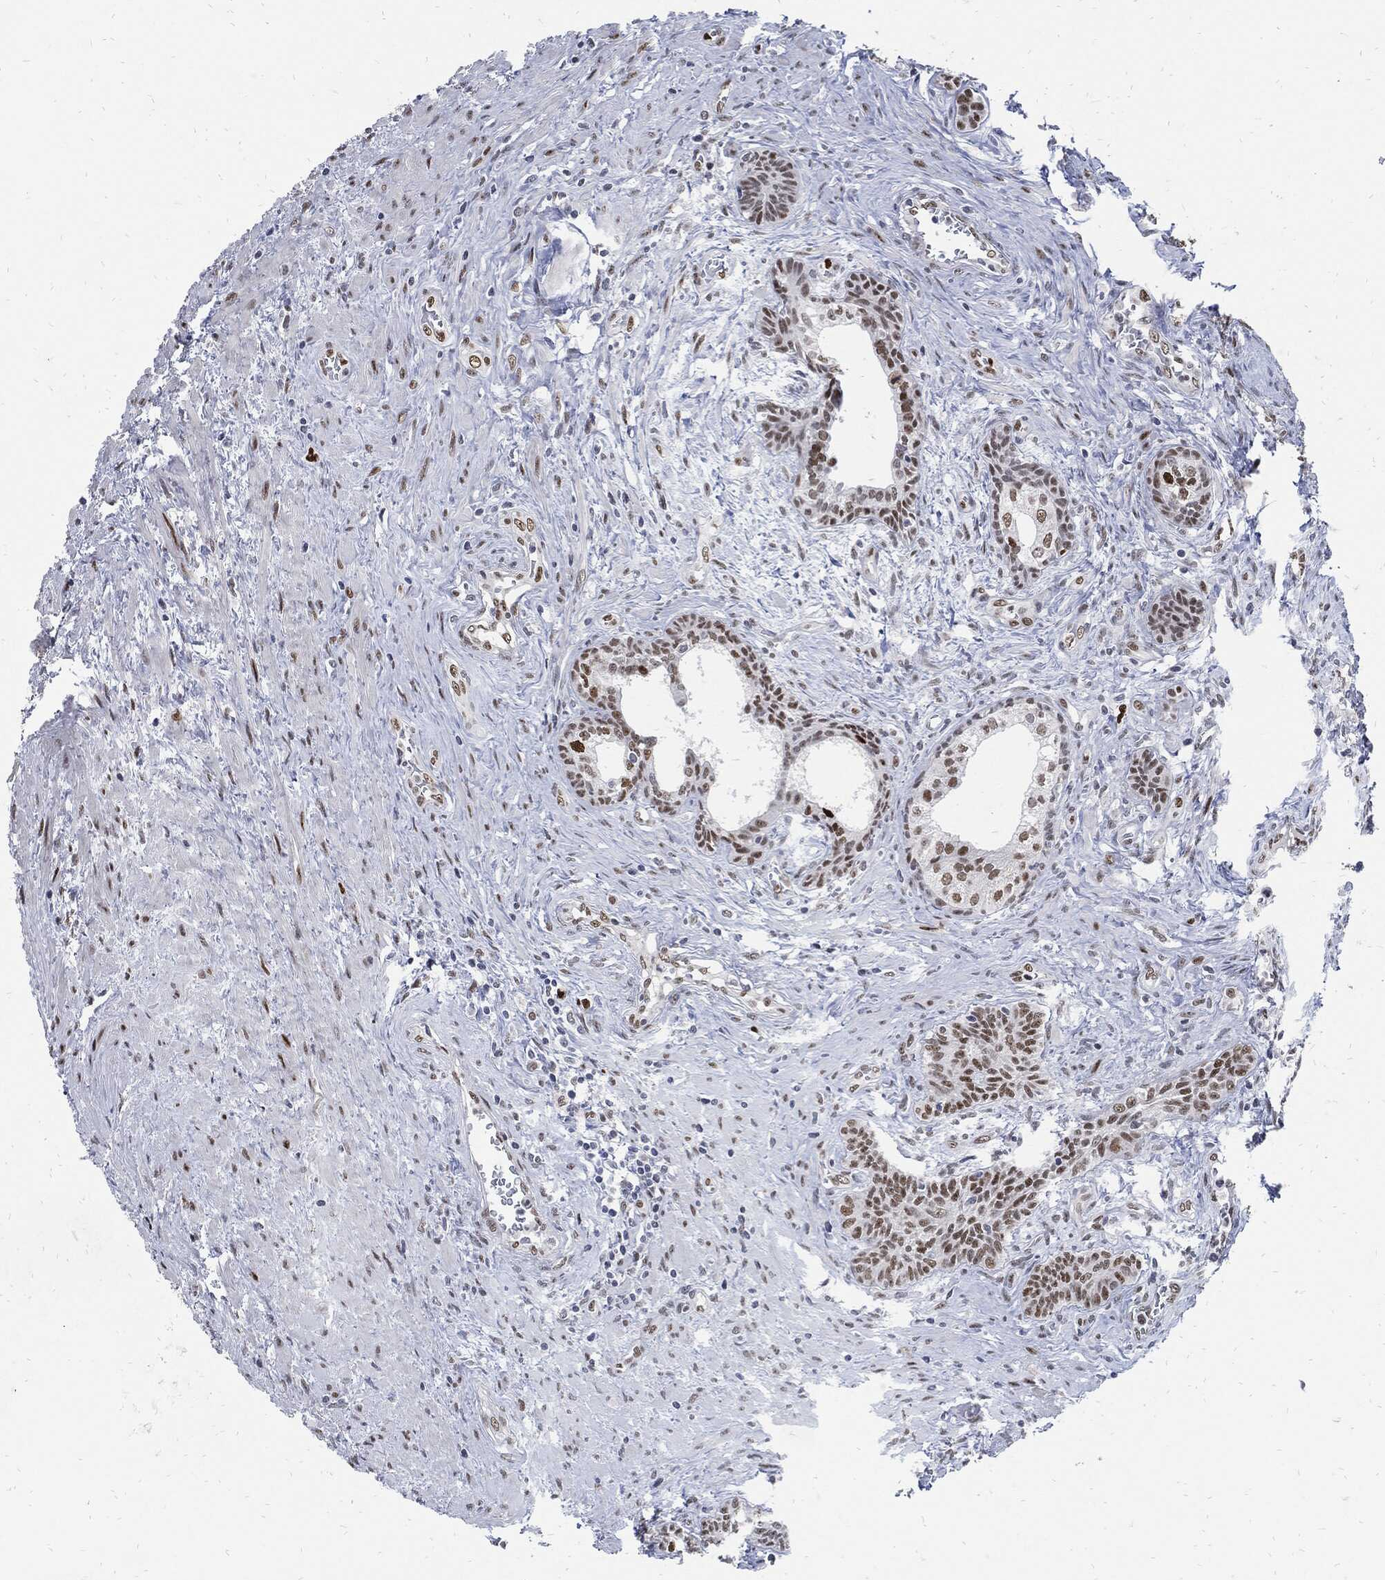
{"staining": {"intensity": "strong", "quantity": "25%-75%", "location": "nuclear"}, "tissue": "prostate cancer", "cell_type": "Tumor cells", "image_type": "cancer", "snomed": [{"axis": "morphology", "description": "Adenocarcinoma, NOS"}, {"axis": "morphology", "description": "Adenocarcinoma, High grade"}, {"axis": "topography", "description": "Prostate"}], "caption": "High-grade adenocarcinoma (prostate) stained with a brown dye reveals strong nuclear positive staining in approximately 25%-75% of tumor cells.", "gene": "NBN", "patient": {"sex": "male", "age": 61}}